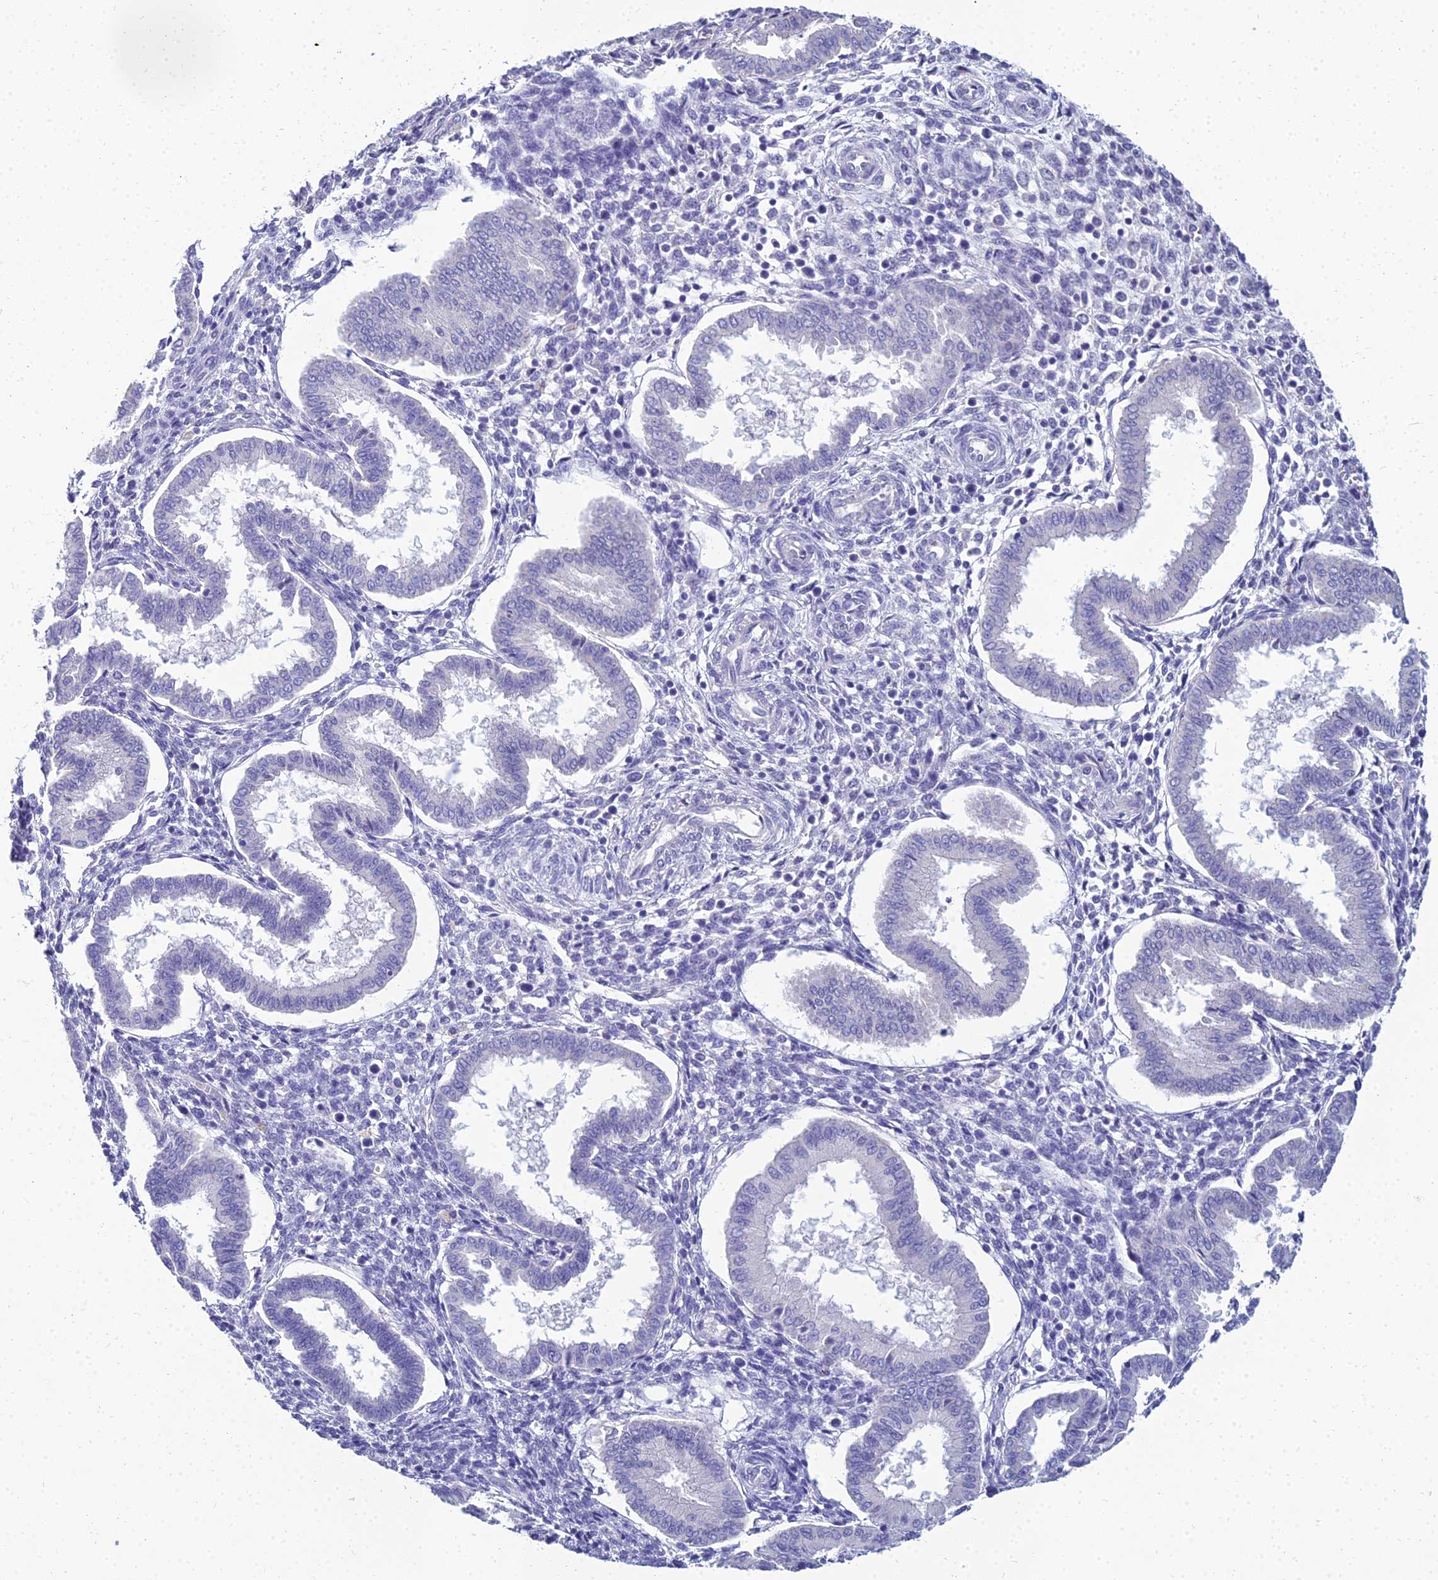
{"staining": {"intensity": "negative", "quantity": "none", "location": "none"}, "tissue": "endometrium", "cell_type": "Cells in endometrial stroma", "image_type": "normal", "snomed": [{"axis": "morphology", "description": "Normal tissue, NOS"}, {"axis": "topography", "description": "Endometrium"}], "caption": "Image shows no protein expression in cells in endometrial stroma of normal endometrium. Brightfield microscopy of IHC stained with DAB (brown) and hematoxylin (blue), captured at high magnification.", "gene": "NPY", "patient": {"sex": "female", "age": 24}}